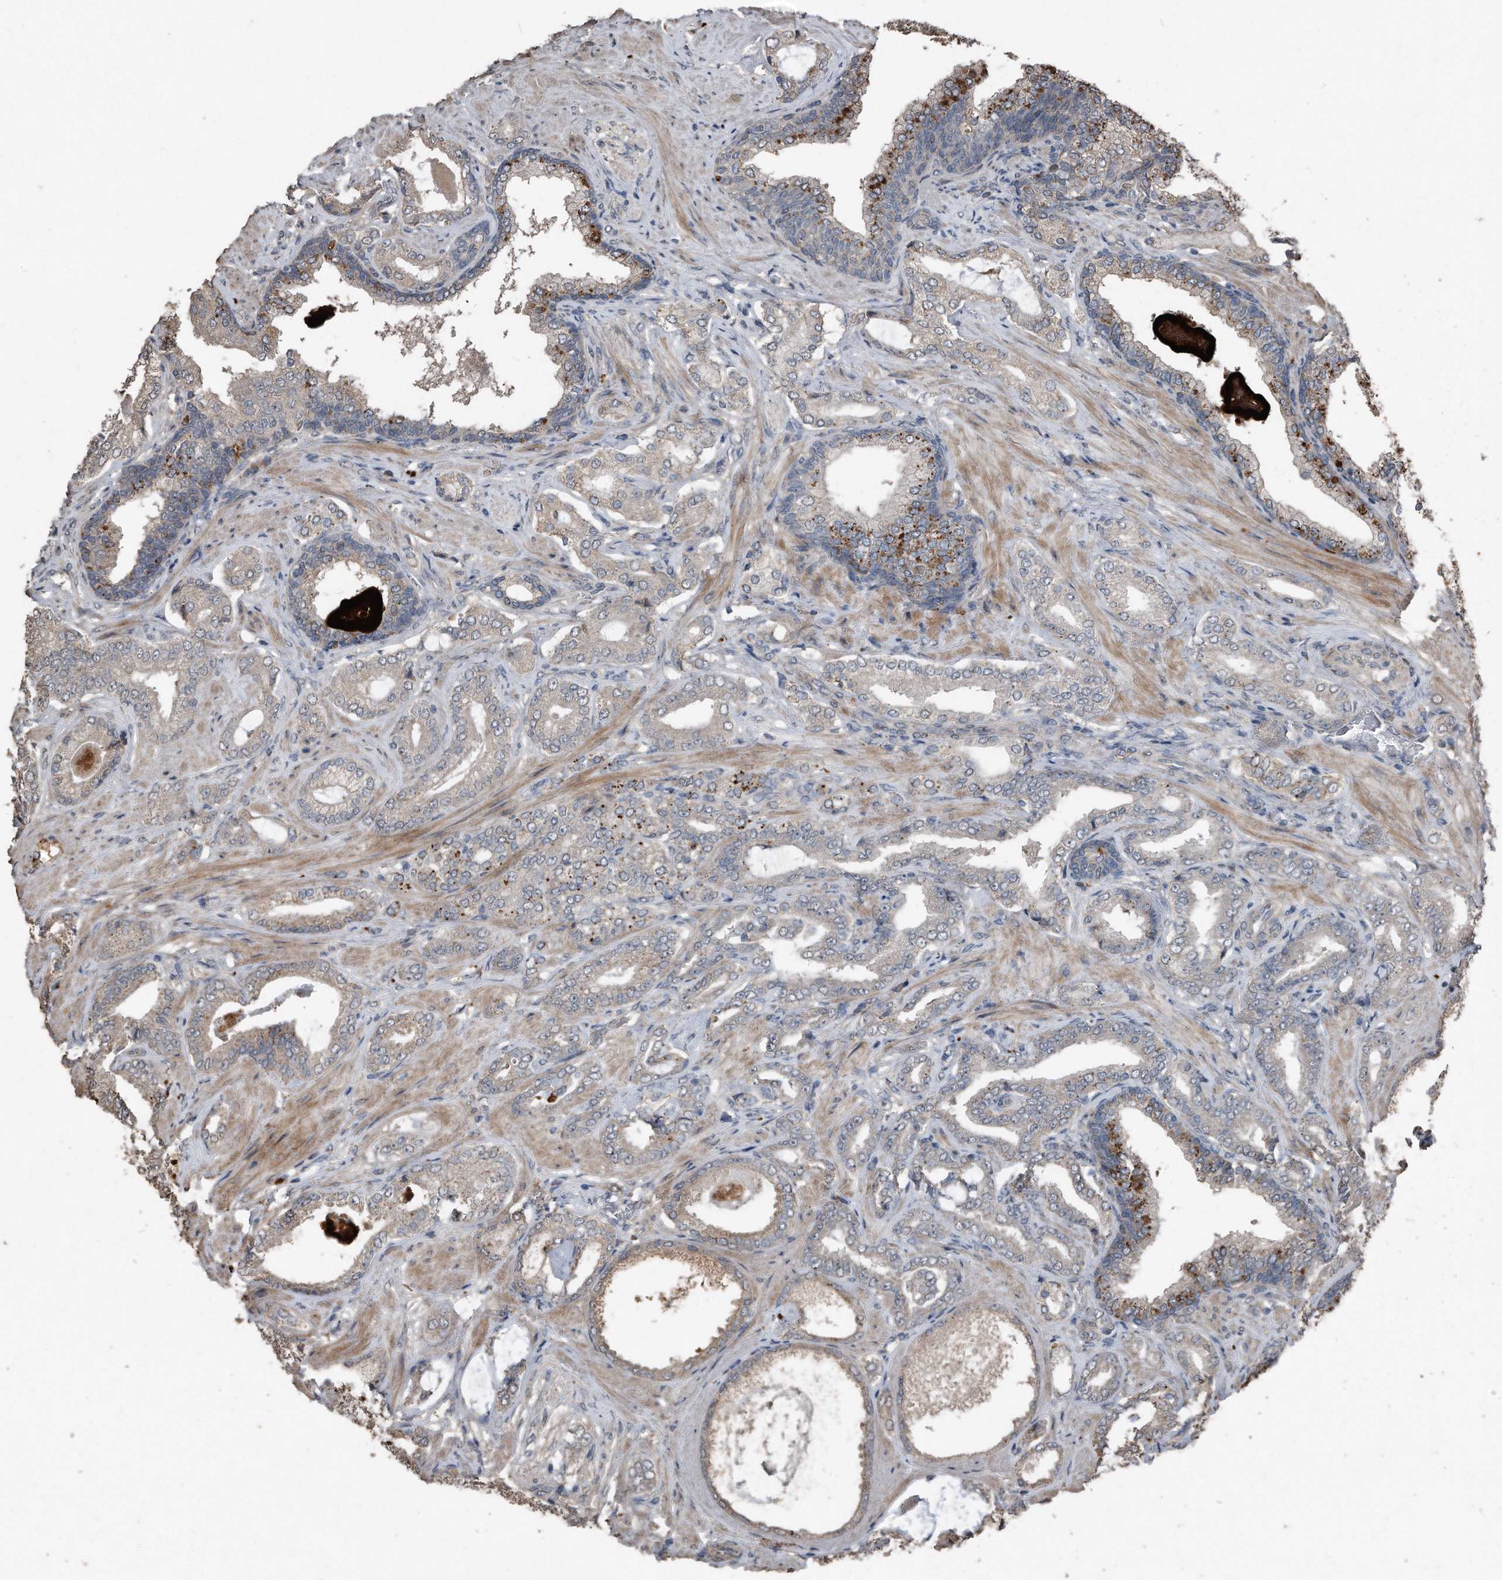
{"staining": {"intensity": "weak", "quantity": "<25%", "location": "cytoplasmic/membranous"}, "tissue": "prostate cancer", "cell_type": "Tumor cells", "image_type": "cancer", "snomed": [{"axis": "morphology", "description": "Adenocarcinoma, Low grade"}, {"axis": "topography", "description": "Prostate"}], "caption": "Immunohistochemistry (IHC) of low-grade adenocarcinoma (prostate) displays no staining in tumor cells.", "gene": "ANKRD10", "patient": {"sex": "male", "age": 71}}